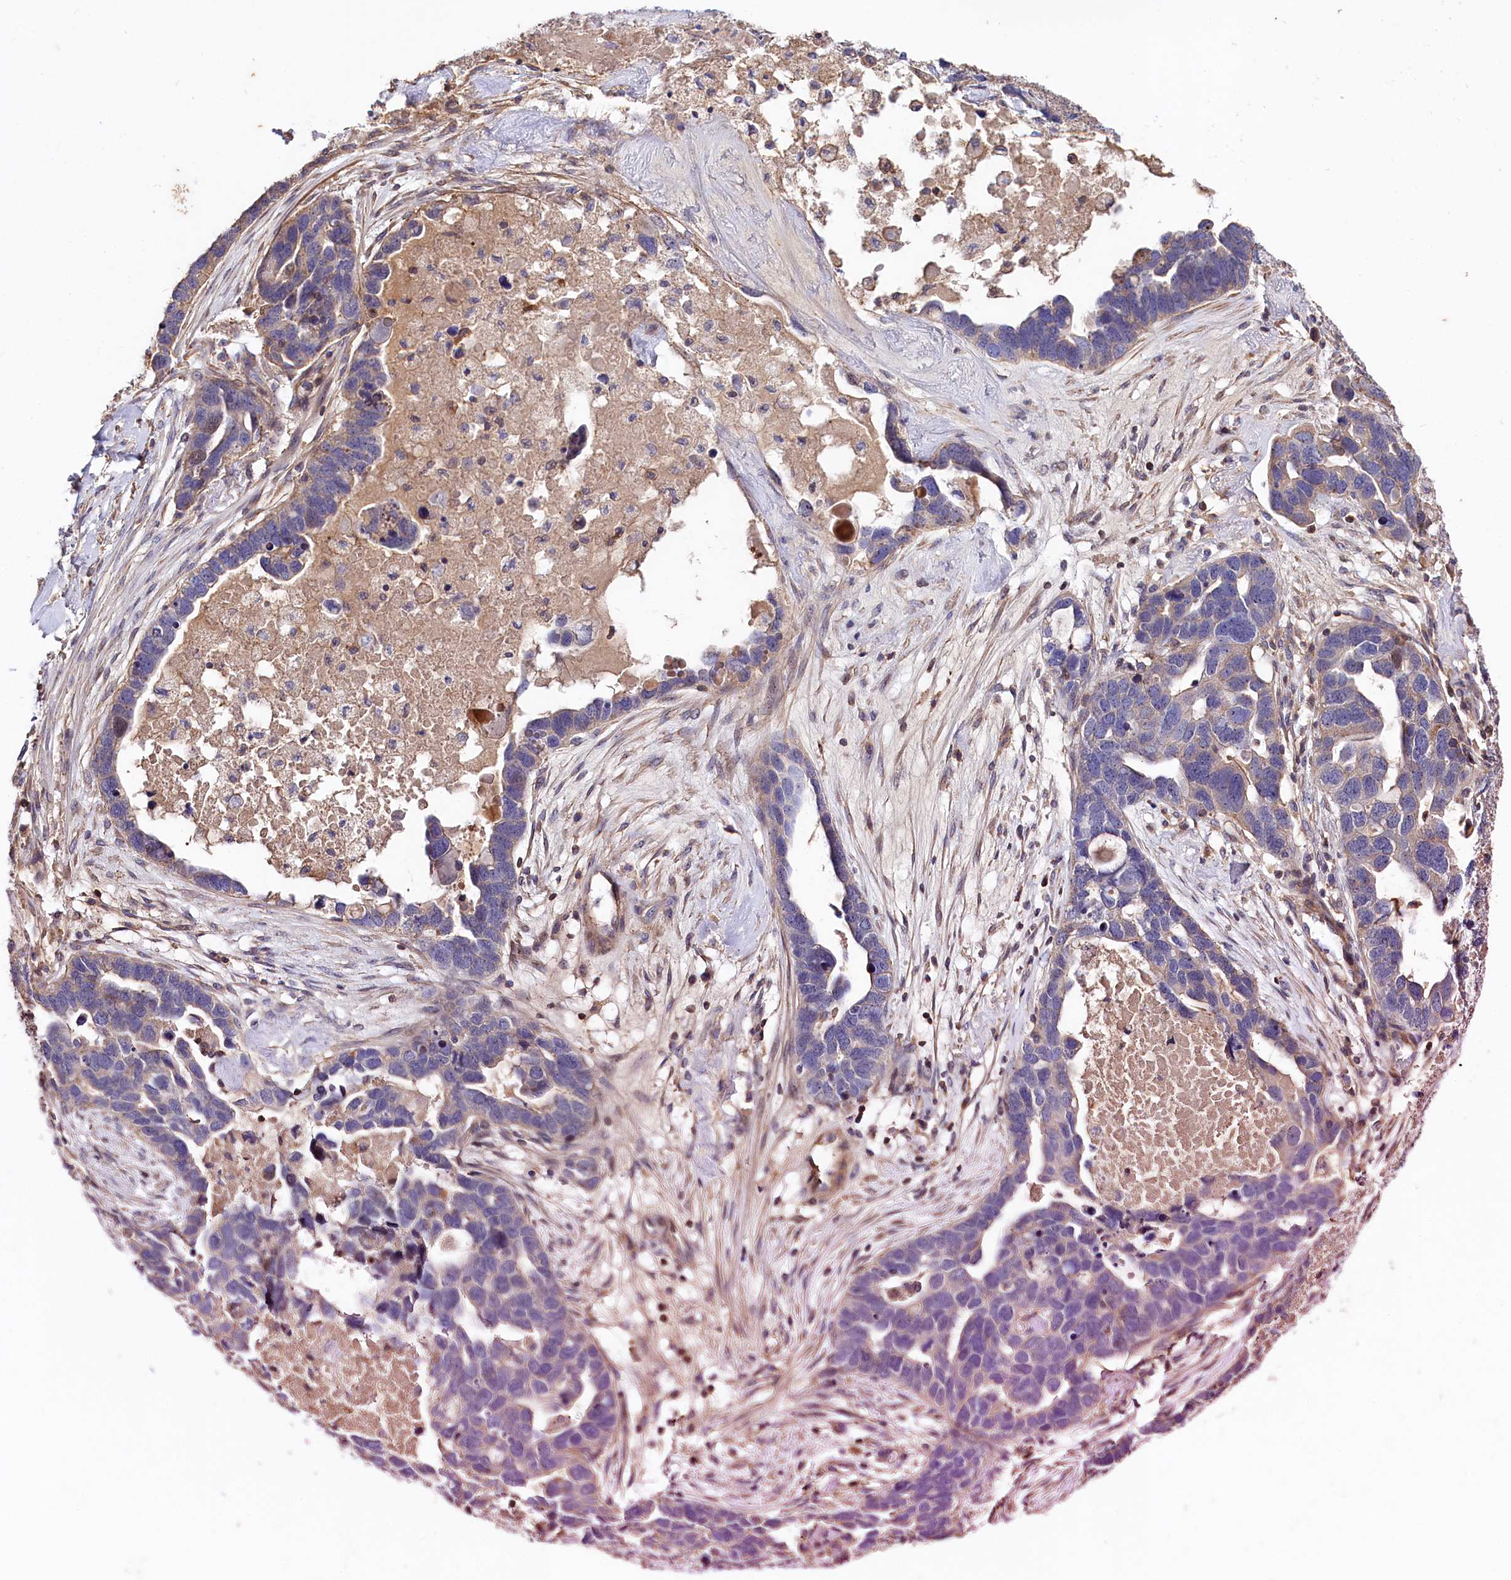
{"staining": {"intensity": "weak", "quantity": "<25%", "location": "cytoplasmic/membranous"}, "tissue": "ovarian cancer", "cell_type": "Tumor cells", "image_type": "cancer", "snomed": [{"axis": "morphology", "description": "Cystadenocarcinoma, serous, NOS"}, {"axis": "topography", "description": "Ovary"}], "caption": "This is a histopathology image of immunohistochemistry staining of serous cystadenocarcinoma (ovarian), which shows no expression in tumor cells.", "gene": "RPUSD3", "patient": {"sex": "female", "age": 54}}